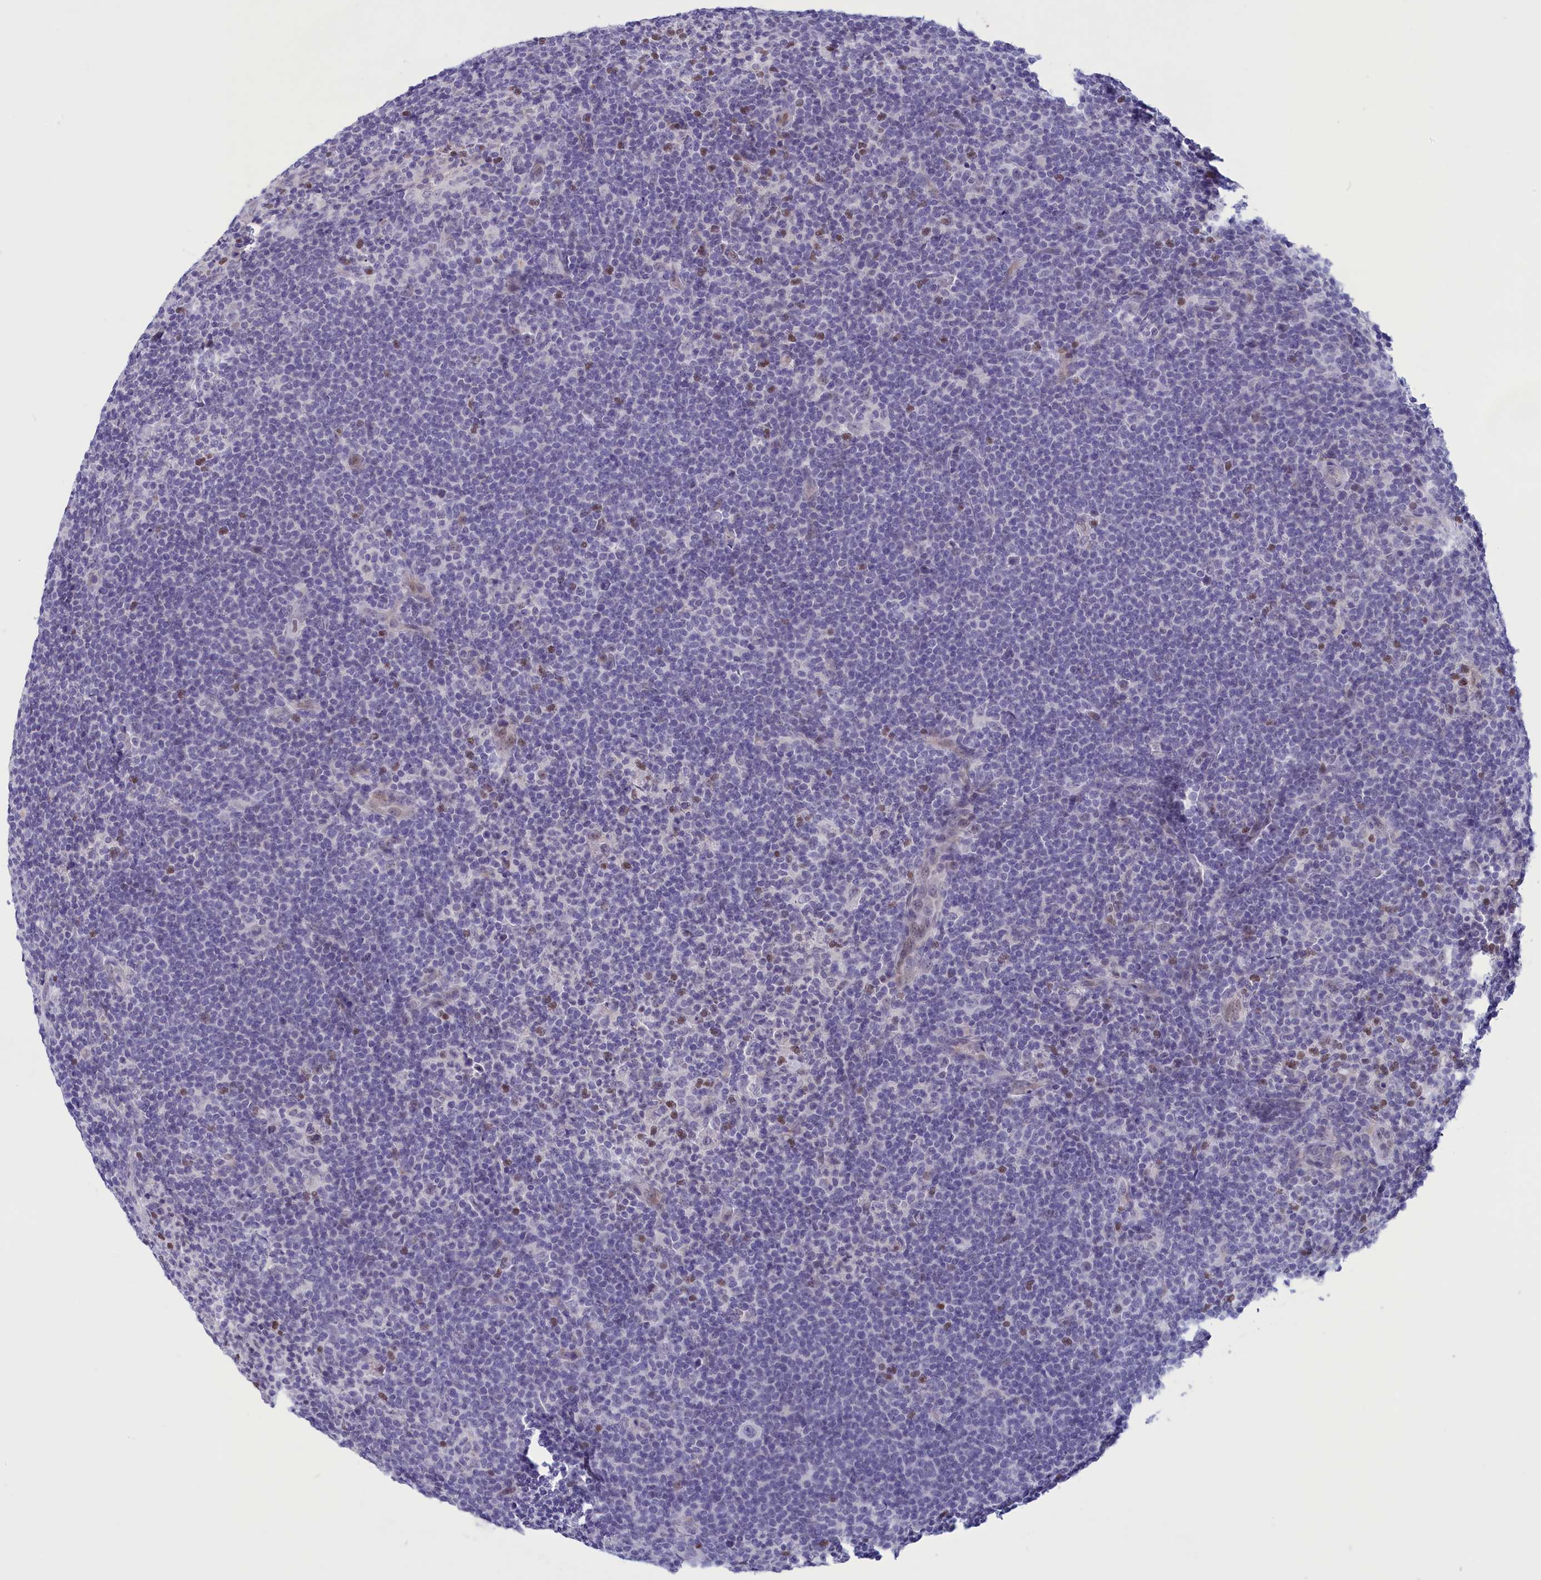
{"staining": {"intensity": "negative", "quantity": "none", "location": "none"}, "tissue": "lymphoma", "cell_type": "Tumor cells", "image_type": "cancer", "snomed": [{"axis": "morphology", "description": "Hodgkin's disease, NOS"}, {"axis": "topography", "description": "Lymph node"}], "caption": "Tumor cells are negative for brown protein staining in lymphoma.", "gene": "ELOA2", "patient": {"sex": "female", "age": 57}}